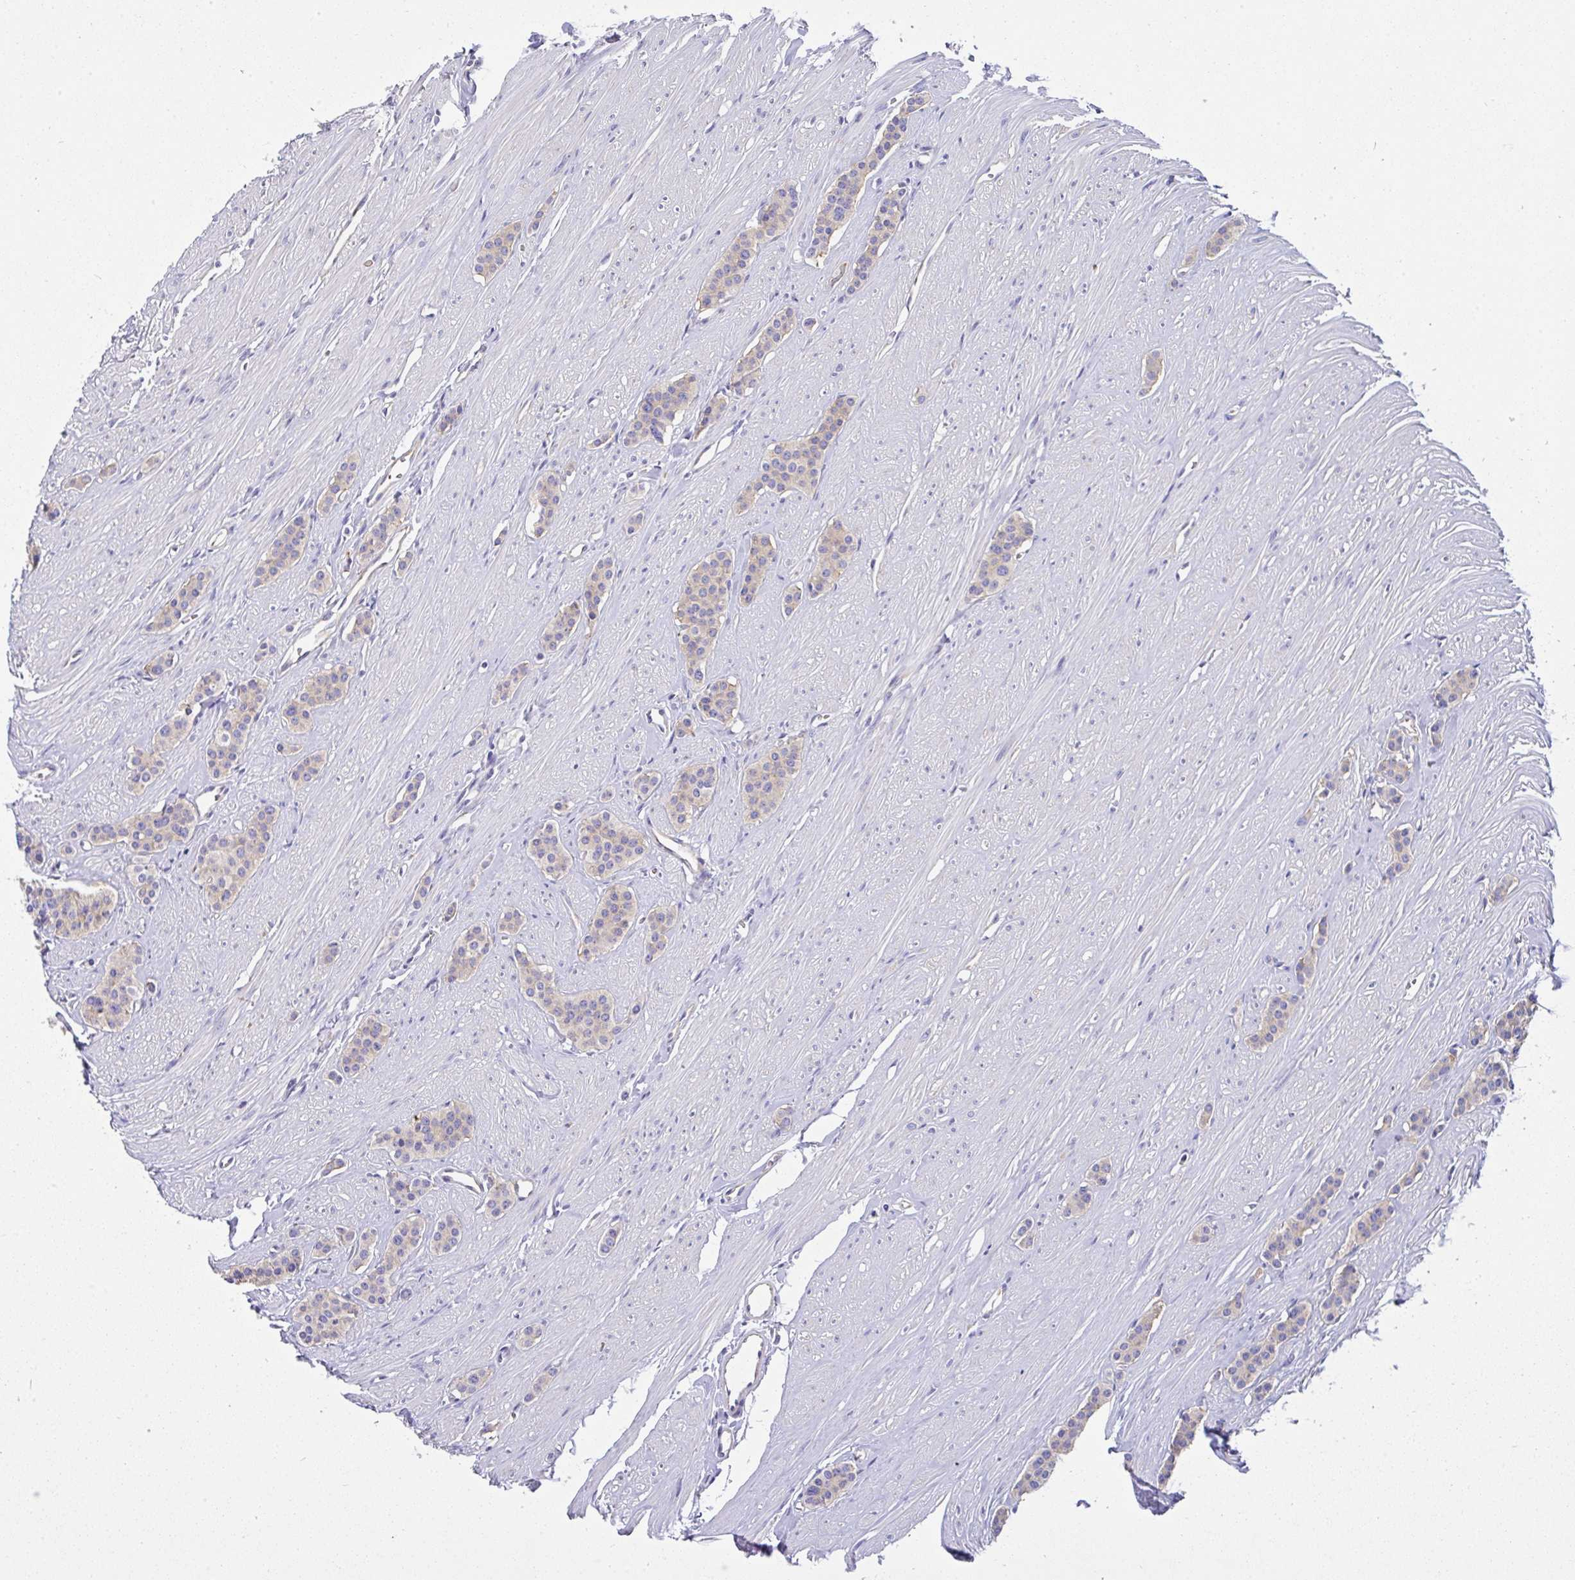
{"staining": {"intensity": "weak", "quantity": "25%-75%", "location": "cytoplasmic/membranous"}, "tissue": "carcinoid", "cell_type": "Tumor cells", "image_type": "cancer", "snomed": [{"axis": "morphology", "description": "Carcinoid, malignant, NOS"}, {"axis": "topography", "description": "Small intestine"}], "caption": "A high-resolution micrograph shows immunohistochemistry staining of carcinoid (malignant), which shows weak cytoplasmic/membranous expression in about 25%-75% of tumor cells. Nuclei are stained in blue.", "gene": "GFPT2", "patient": {"sex": "male", "age": 60}}